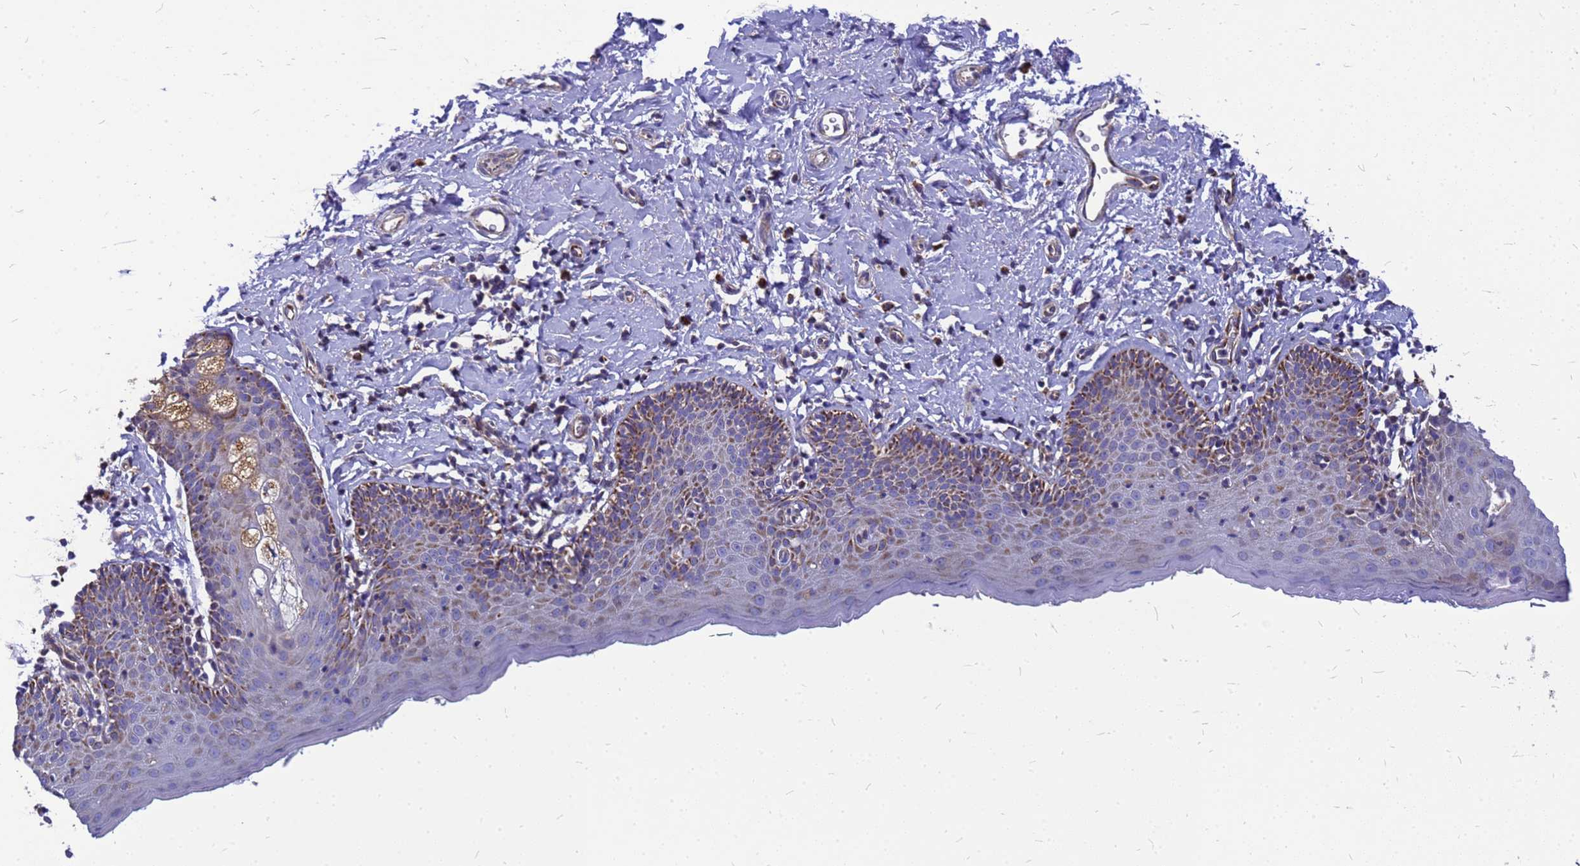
{"staining": {"intensity": "moderate", "quantity": "<25%", "location": "cytoplasmic/membranous"}, "tissue": "skin", "cell_type": "Epidermal cells", "image_type": "normal", "snomed": [{"axis": "morphology", "description": "Normal tissue, NOS"}, {"axis": "topography", "description": "Vulva"}], "caption": "Epidermal cells exhibit moderate cytoplasmic/membranous expression in about <25% of cells in benign skin. (IHC, brightfield microscopy, high magnification).", "gene": "CMC4", "patient": {"sex": "female", "age": 66}}